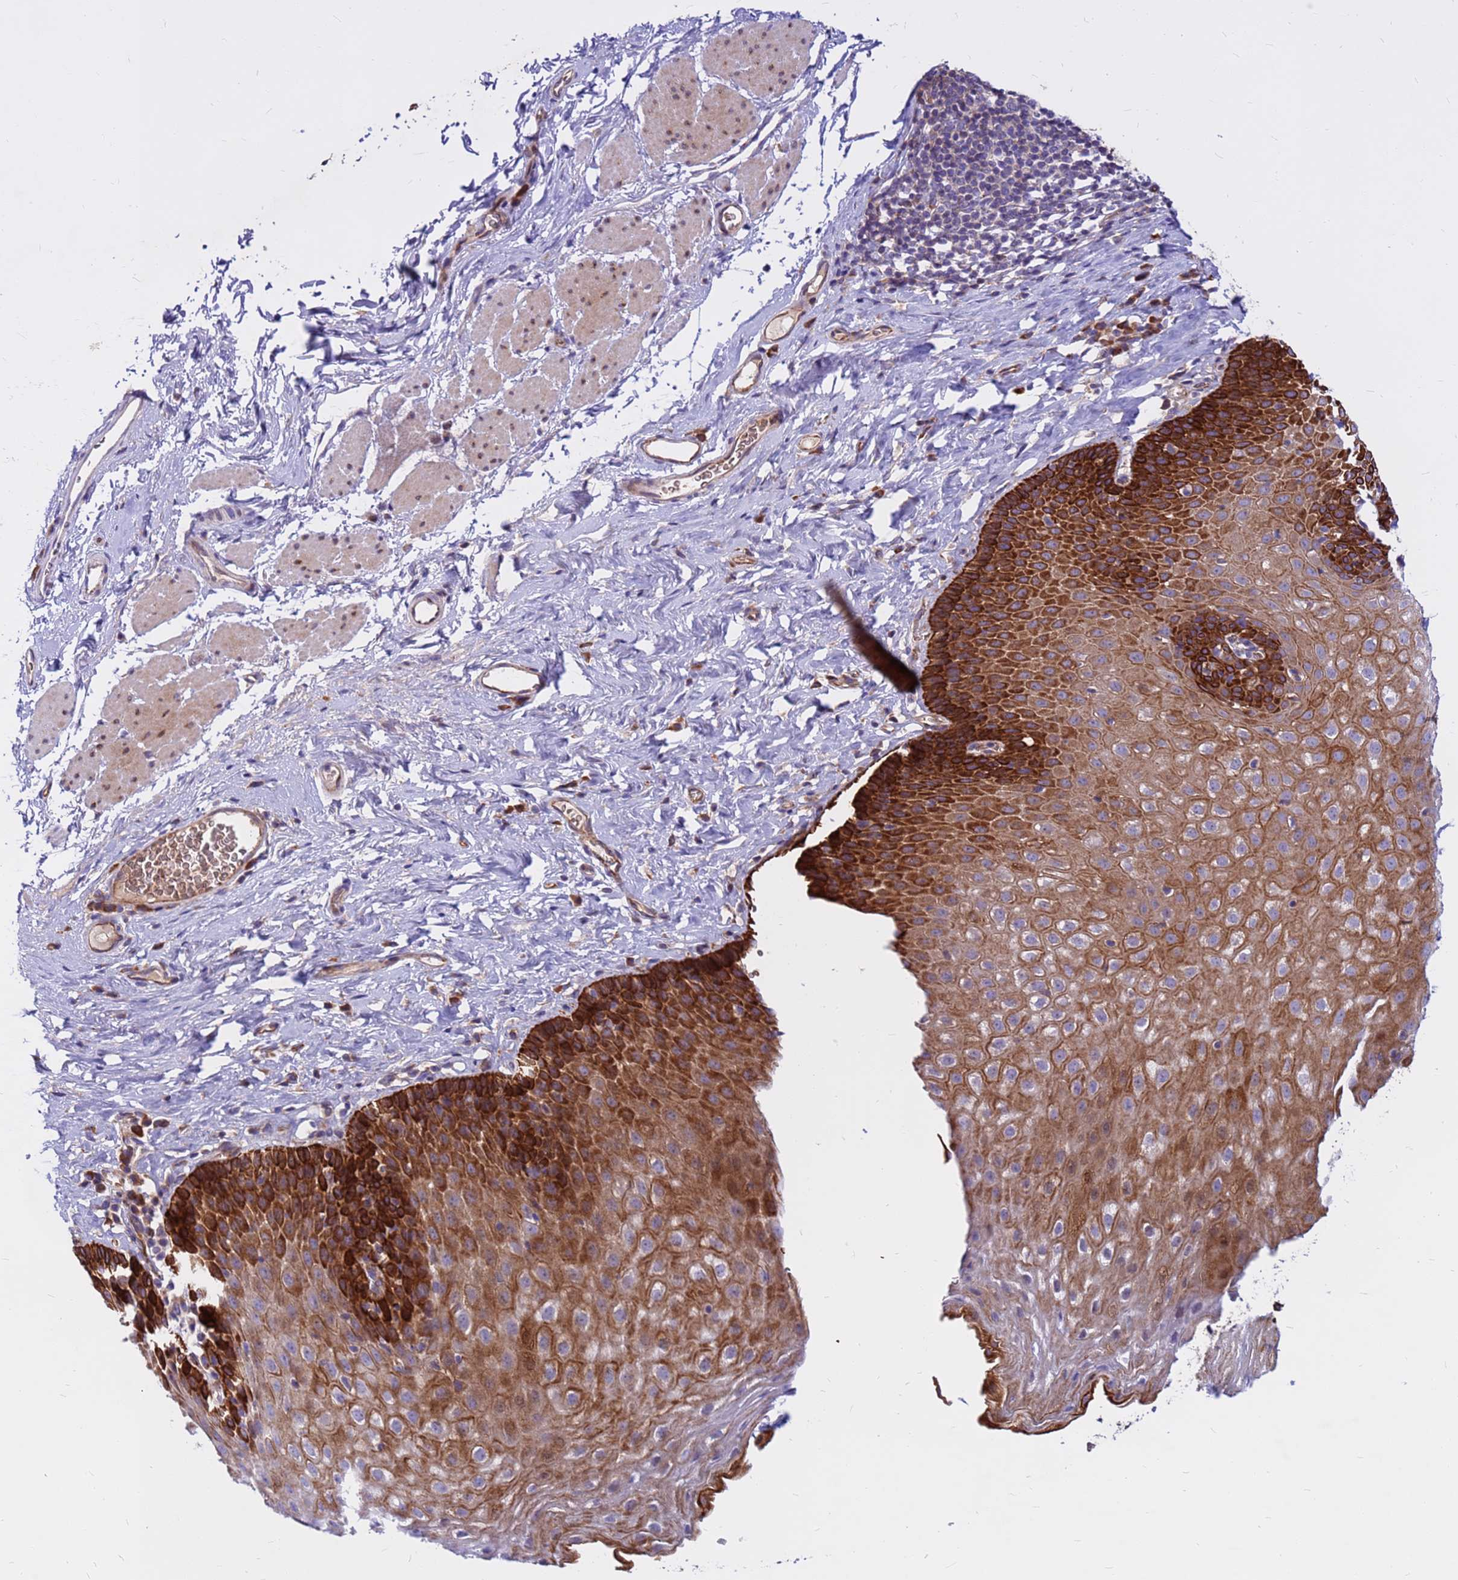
{"staining": {"intensity": "strong", "quantity": ">75%", "location": "cytoplasmic/membranous"}, "tissue": "esophagus", "cell_type": "Squamous epithelial cells", "image_type": "normal", "snomed": [{"axis": "morphology", "description": "Normal tissue, NOS"}, {"axis": "topography", "description": "Esophagus"}], "caption": "Immunohistochemical staining of benign human esophagus demonstrates >75% levels of strong cytoplasmic/membranous protein staining in approximately >75% of squamous epithelial cells.", "gene": "ZNF669", "patient": {"sex": "female", "age": 61}}